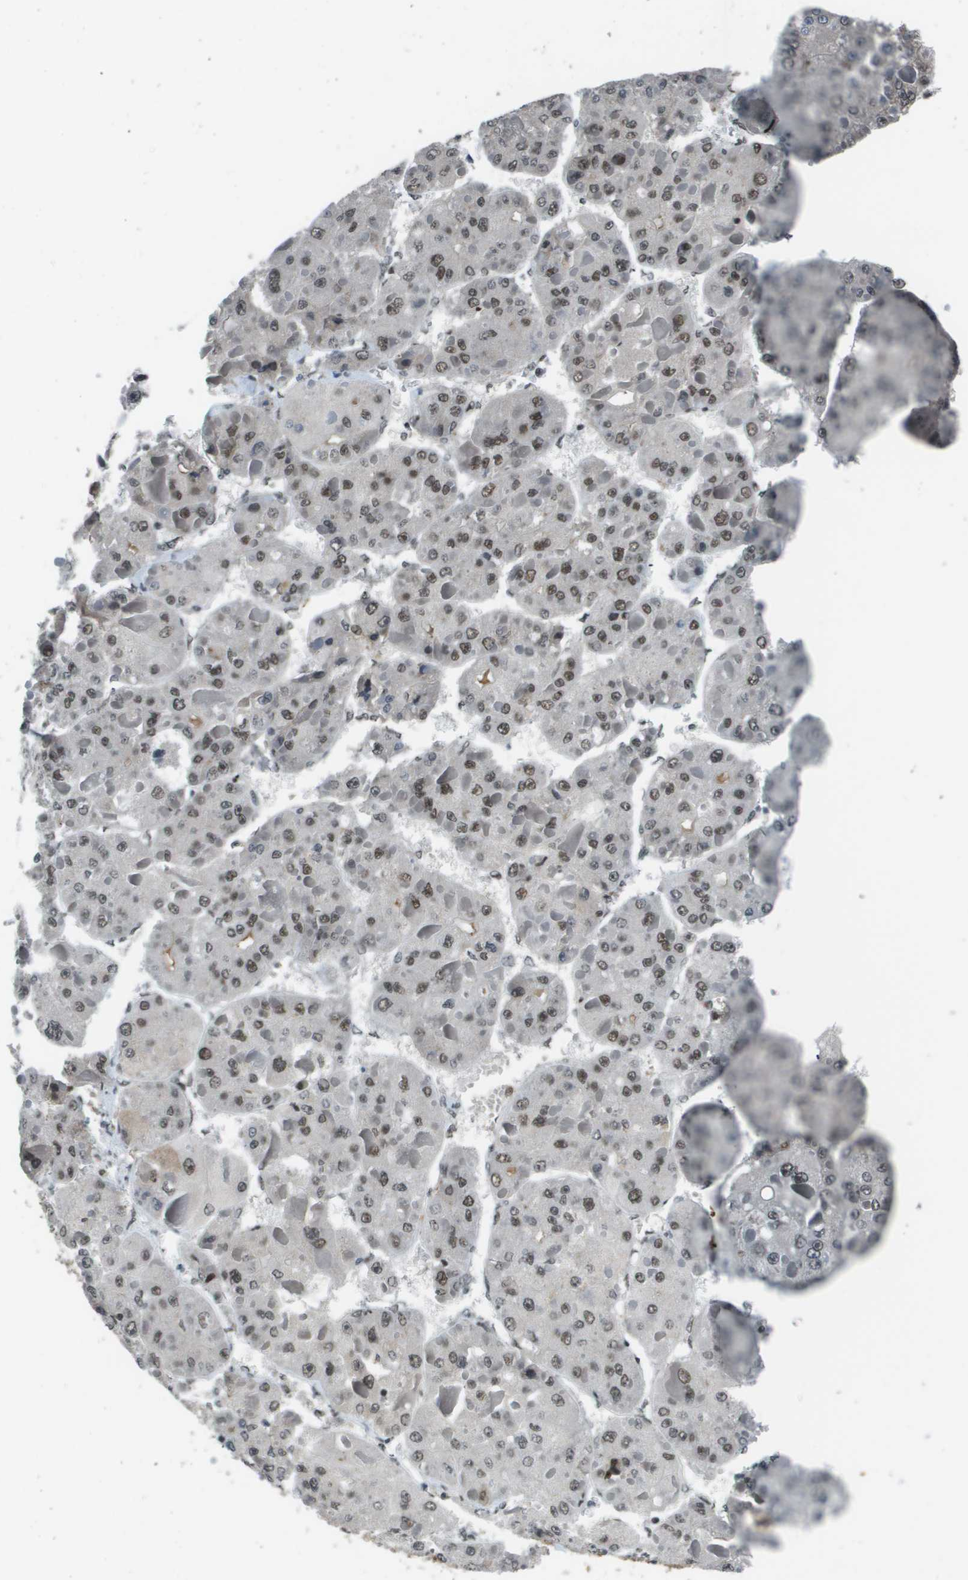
{"staining": {"intensity": "moderate", "quantity": ">75%", "location": "nuclear"}, "tissue": "liver cancer", "cell_type": "Tumor cells", "image_type": "cancer", "snomed": [{"axis": "morphology", "description": "Carcinoma, Hepatocellular, NOS"}, {"axis": "topography", "description": "Liver"}], "caption": "An image of liver hepatocellular carcinoma stained for a protein reveals moderate nuclear brown staining in tumor cells. (DAB (3,3'-diaminobenzidine) IHC, brown staining for protein, blue staining for nuclei).", "gene": "THRAP3", "patient": {"sex": "female", "age": 73}}